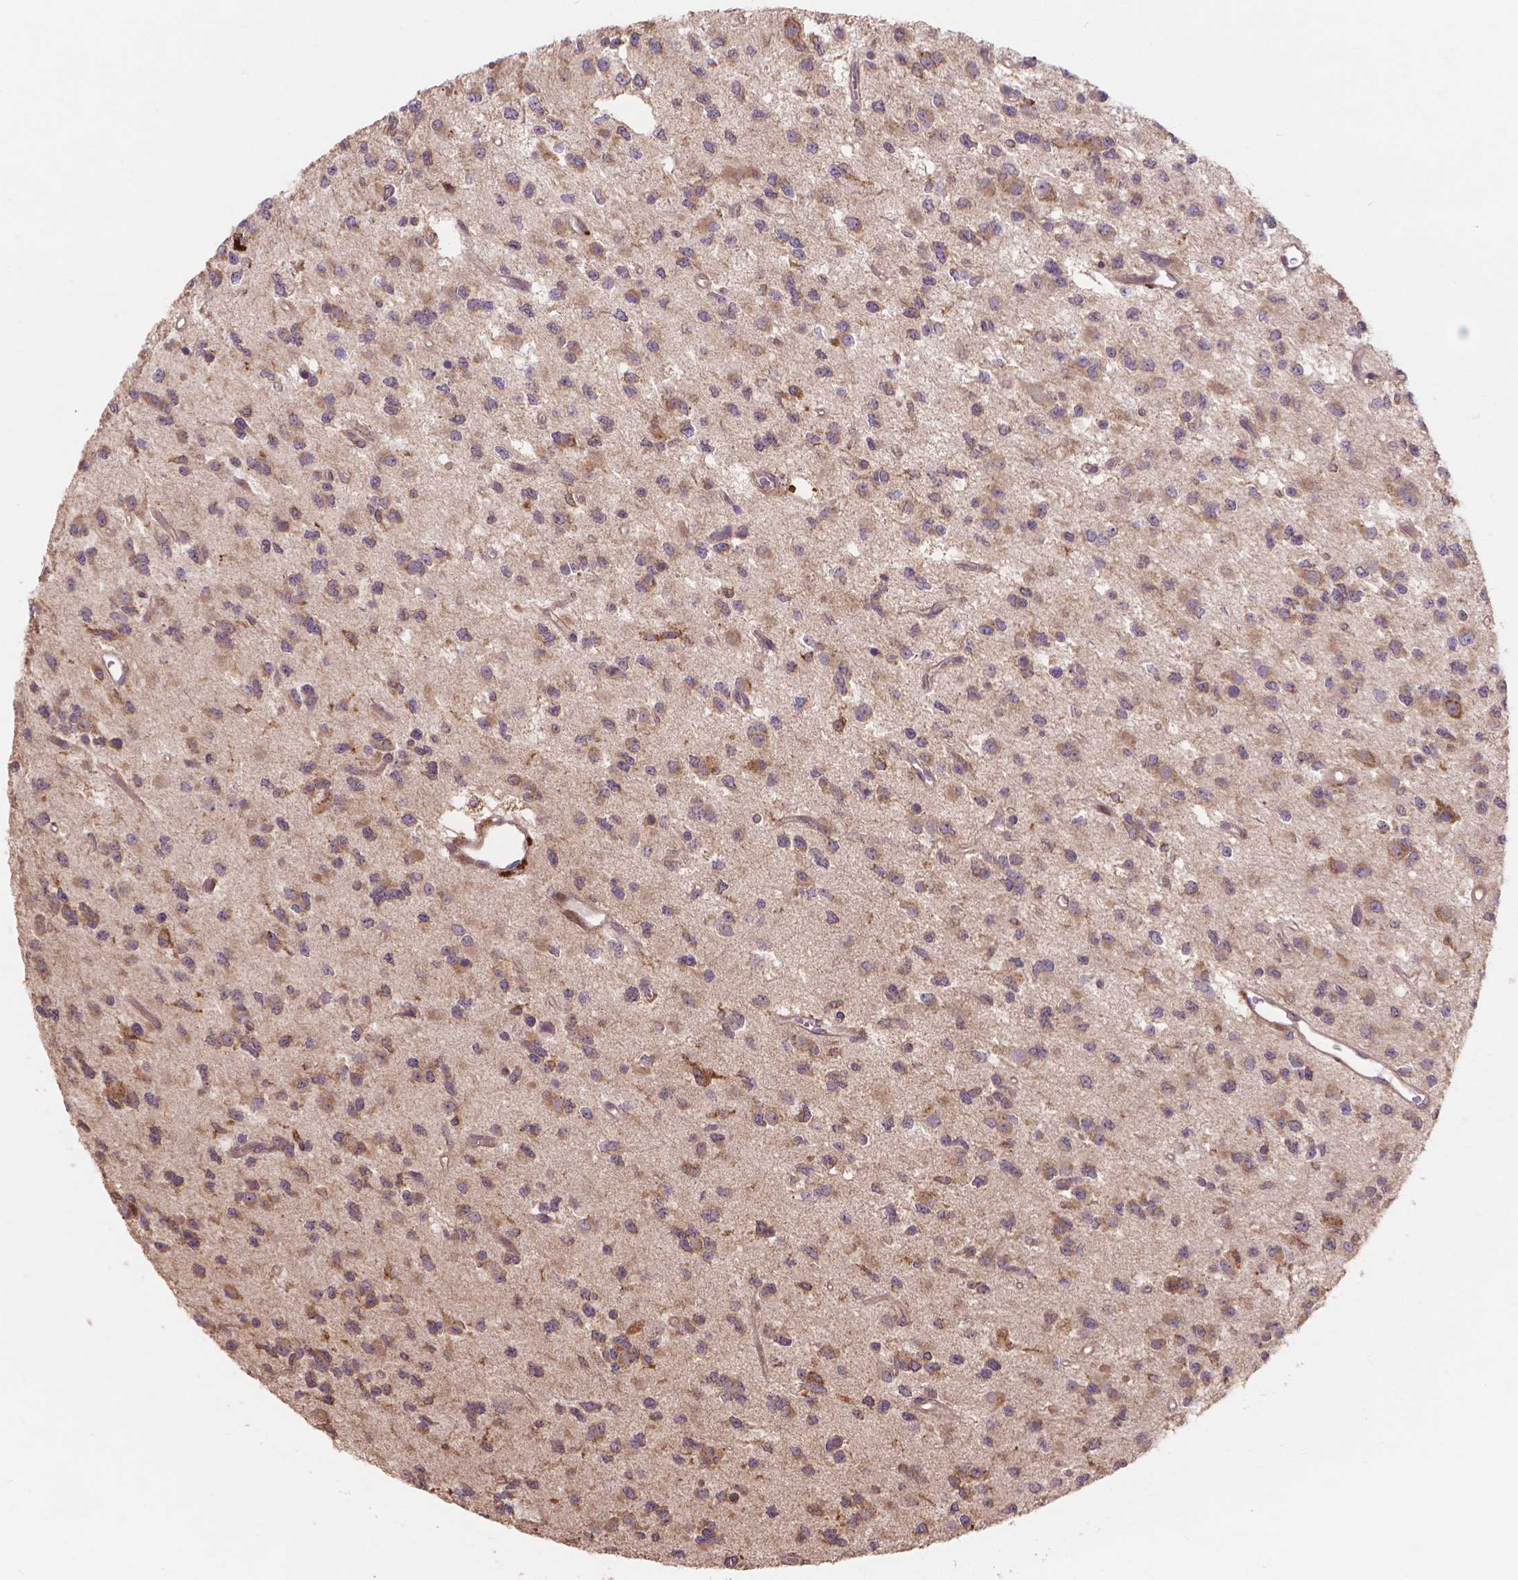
{"staining": {"intensity": "moderate", "quantity": ">75%", "location": "cytoplasmic/membranous"}, "tissue": "glioma", "cell_type": "Tumor cells", "image_type": "cancer", "snomed": [{"axis": "morphology", "description": "Glioma, malignant, Low grade"}, {"axis": "topography", "description": "Brain"}], "caption": "Protein expression analysis of glioma reveals moderate cytoplasmic/membranous positivity in about >75% of tumor cells.", "gene": "TAB2", "patient": {"sex": "female", "age": 45}}